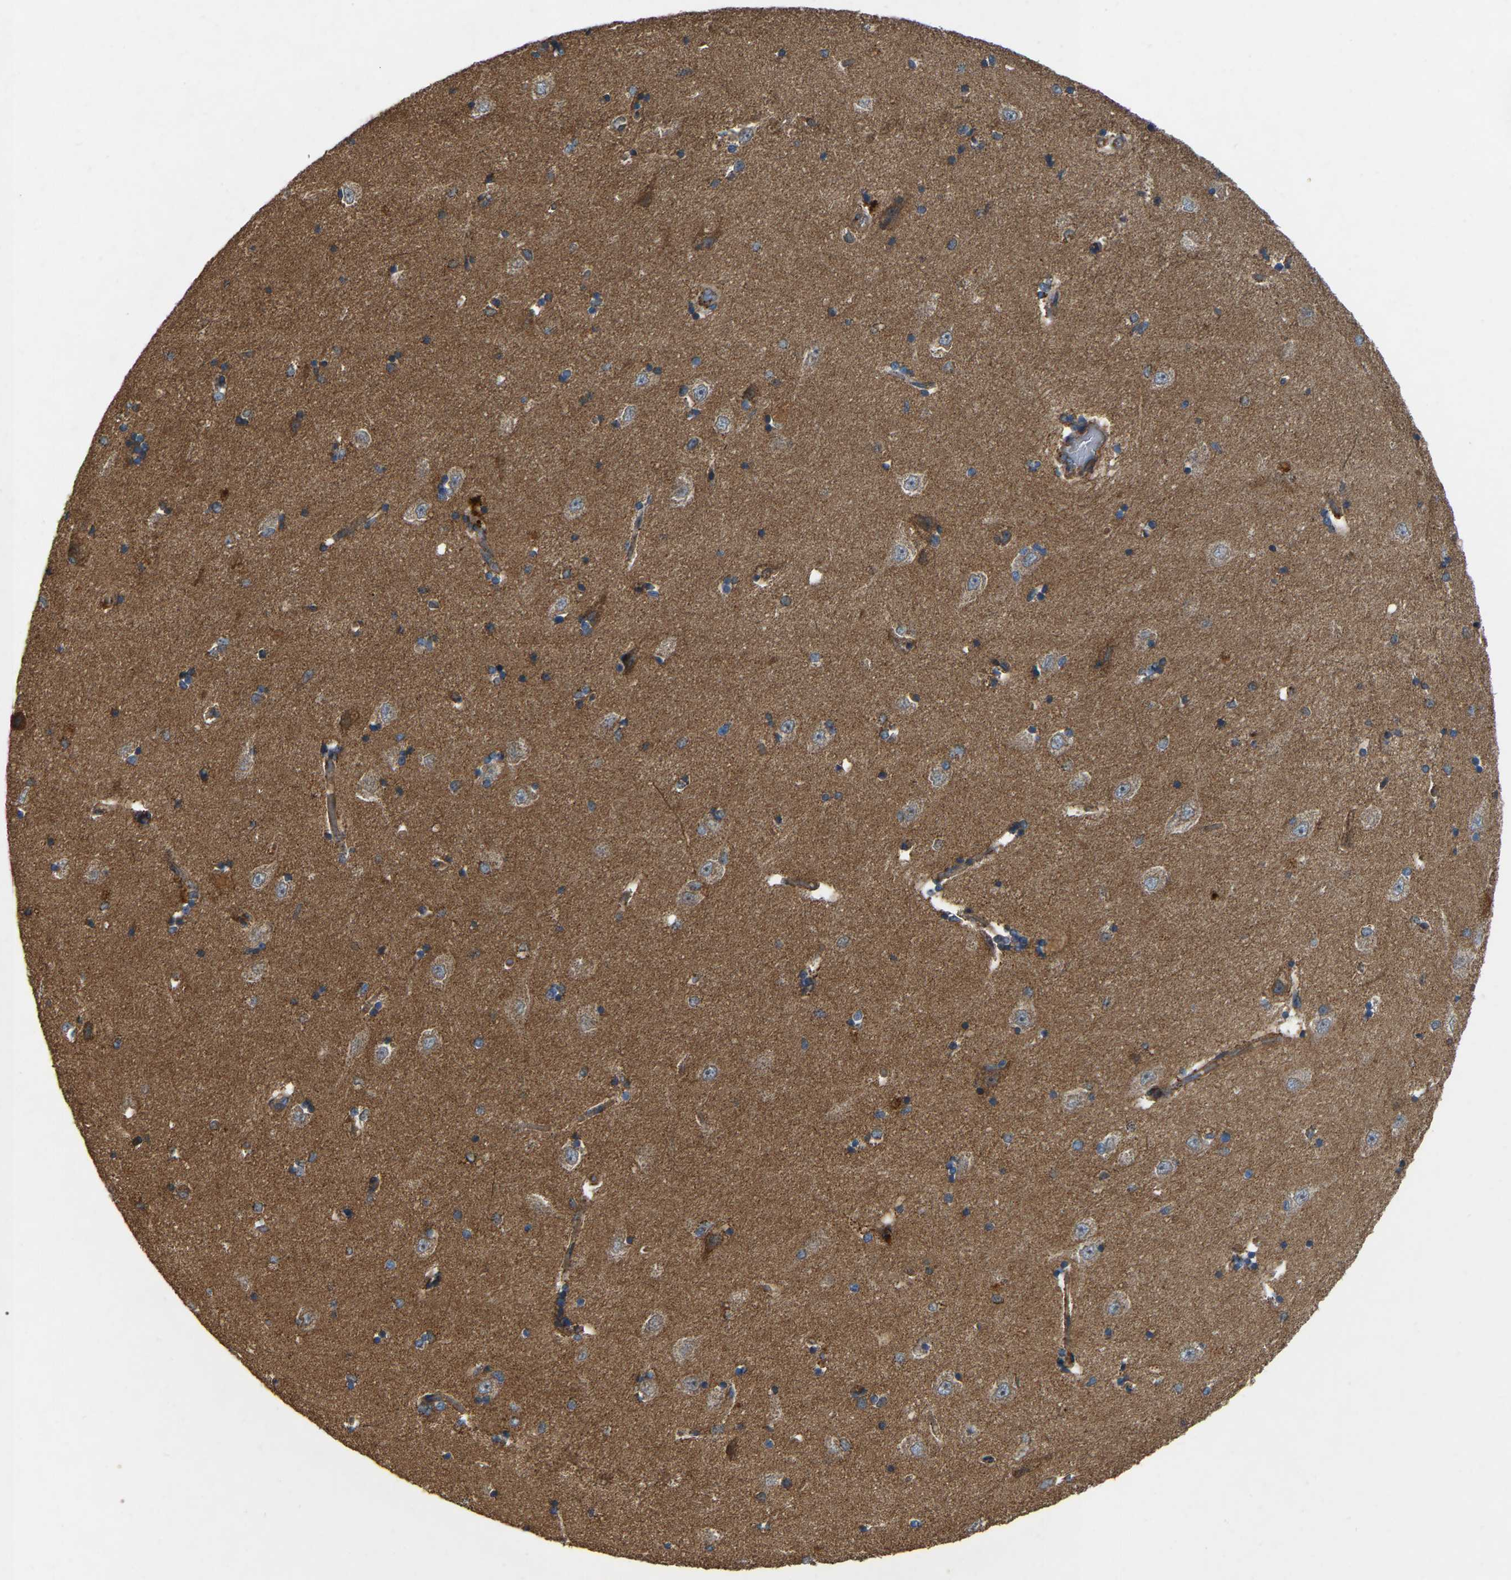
{"staining": {"intensity": "moderate", "quantity": "25%-75%", "location": "cytoplasmic/membranous"}, "tissue": "hippocampus", "cell_type": "Glial cells", "image_type": "normal", "snomed": [{"axis": "morphology", "description": "Normal tissue, NOS"}, {"axis": "topography", "description": "Hippocampus"}], "caption": "Immunohistochemical staining of benign human hippocampus demonstrates moderate cytoplasmic/membranous protein staining in about 25%-75% of glial cells. (DAB (3,3'-diaminobenzidine) = brown stain, brightfield microscopy at high magnification).", "gene": "SAMD9L", "patient": {"sex": "male", "age": 45}}